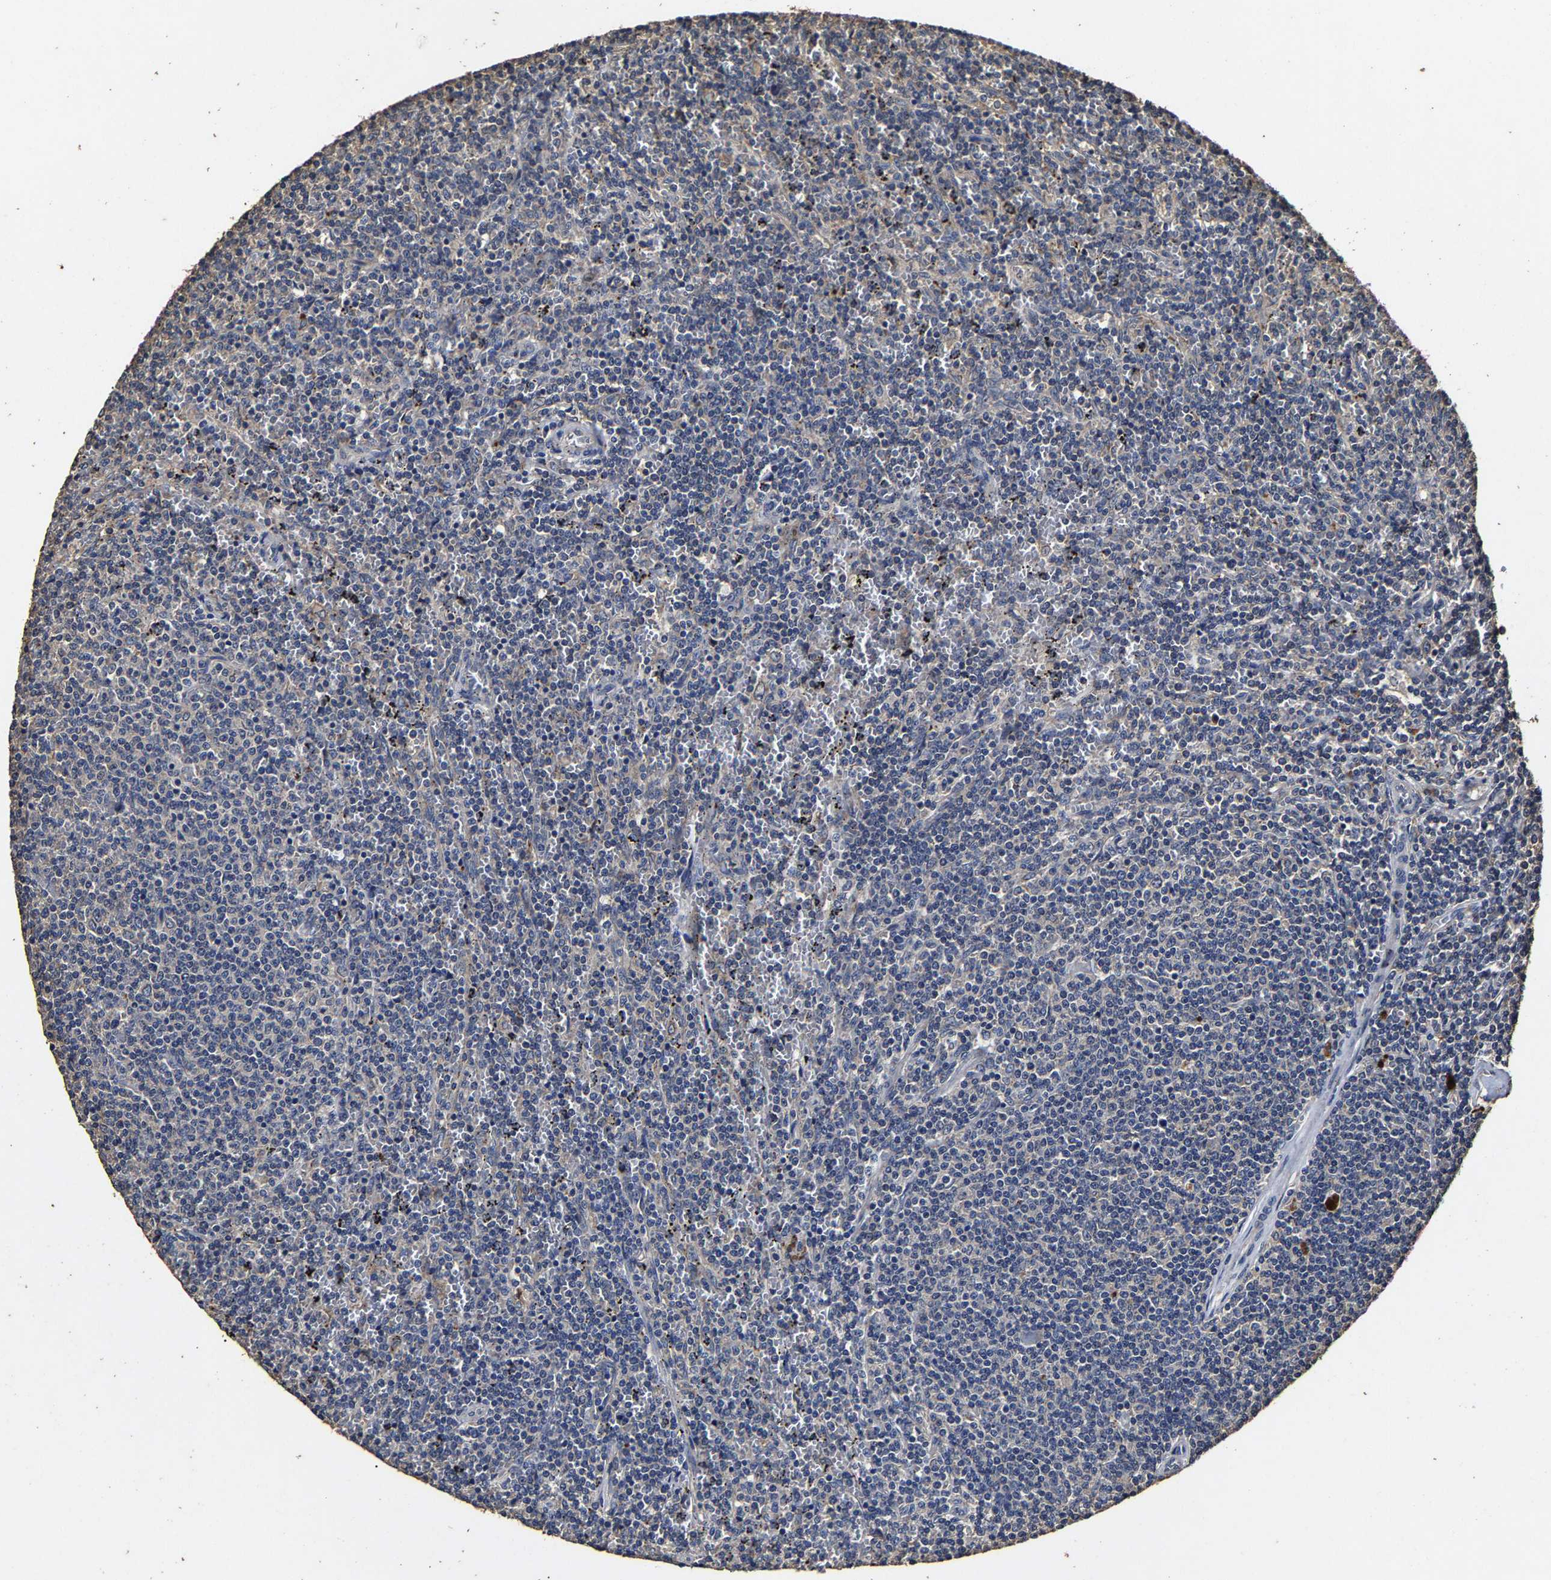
{"staining": {"intensity": "negative", "quantity": "none", "location": "none"}, "tissue": "lymphoma", "cell_type": "Tumor cells", "image_type": "cancer", "snomed": [{"axis": "morphology", "description": "Malignant lymphoma, non-Hodgkin's type, Low grade"}, {"axis": "topography", "description": "Spleen"}], "caption": "Immunohistochemical staining of low-grade malignant lymphoma, non-Hodgkin's type shows no significant positivity in tumor cells.", "gene": "PPM1K", "patient": {"sex": "female", "age": 50}}